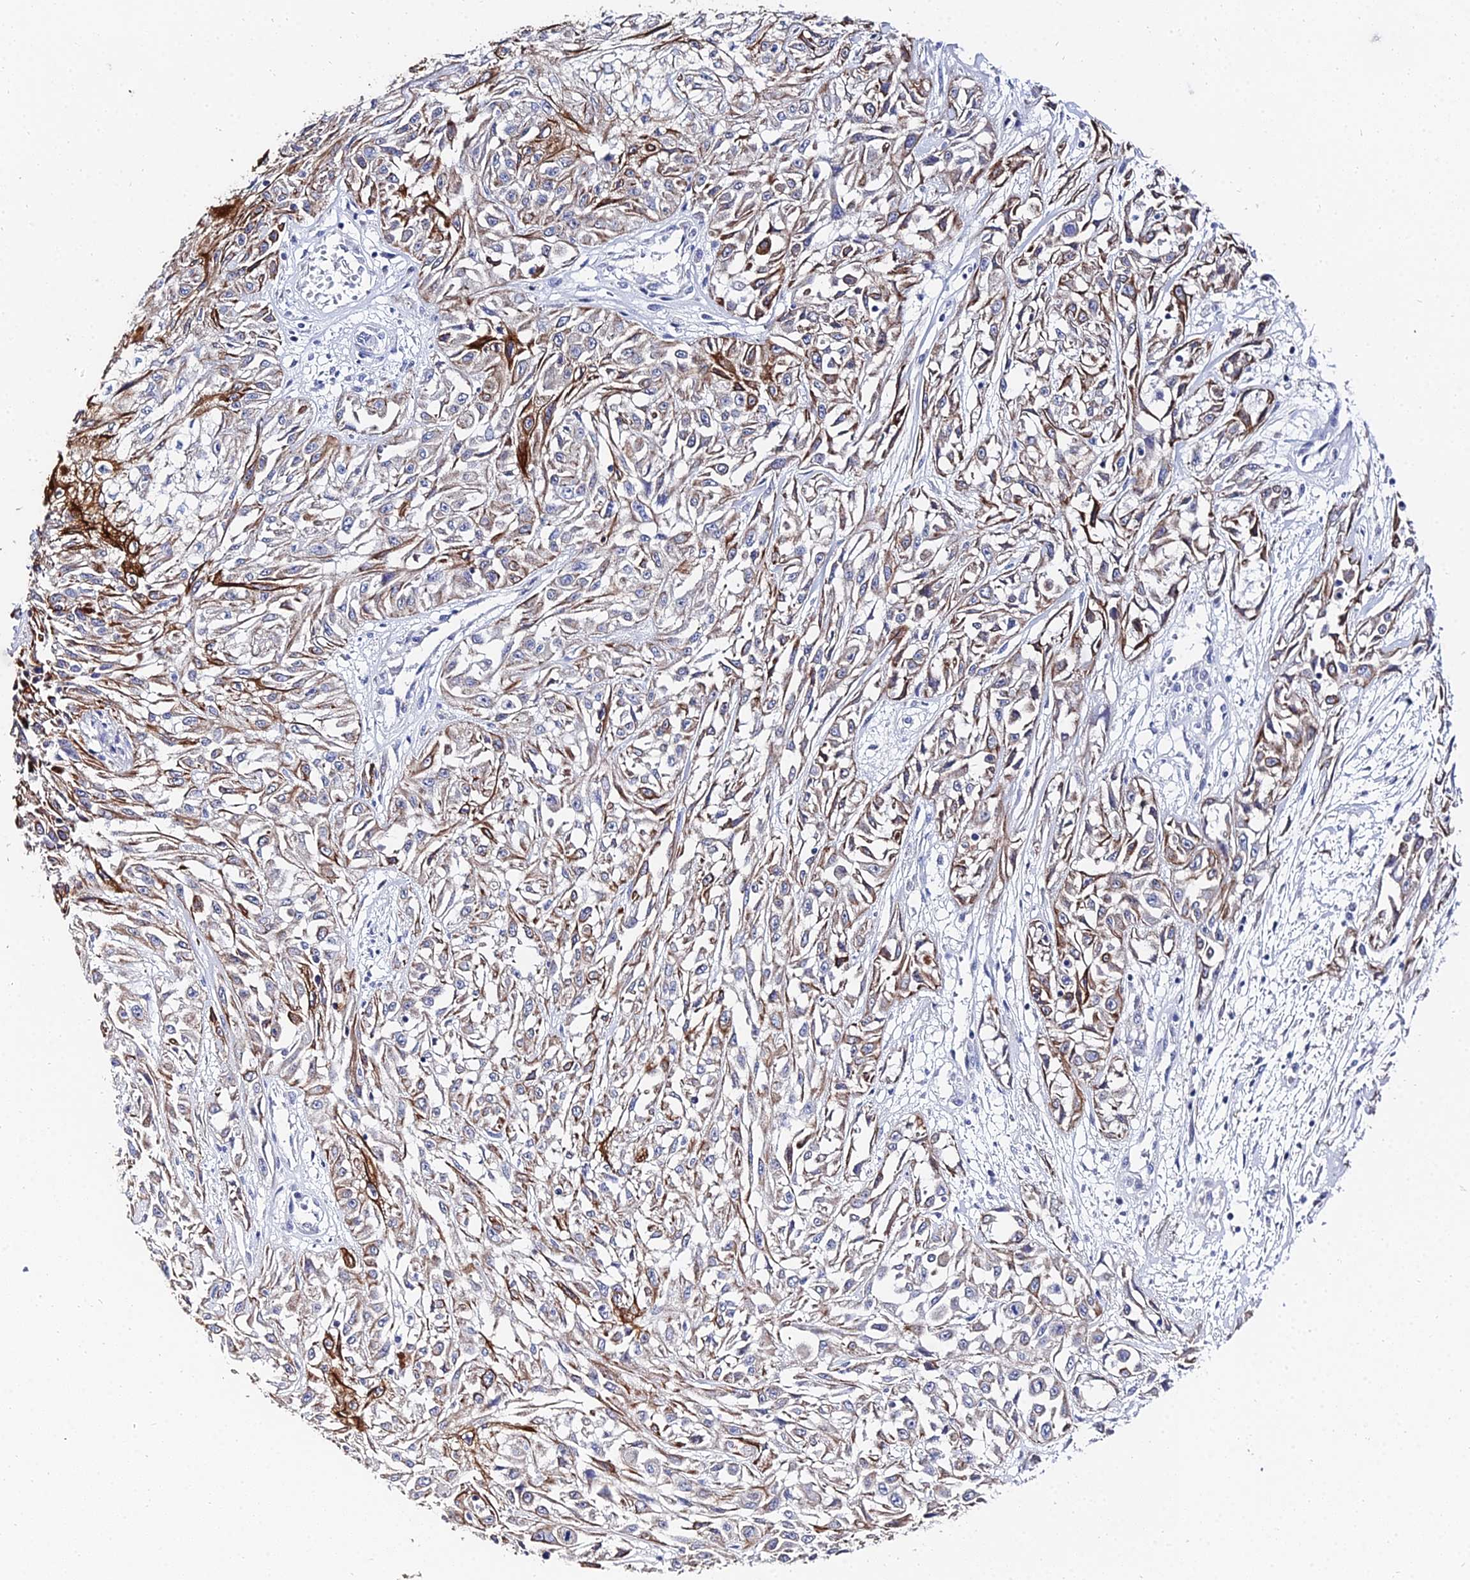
{"staining": {"intensity": "strong", "quantity": "25%-75%", "location": "cytoplasmic/membranous"}, "tissue": "skin cancer", "cell_type": "Tumor cells", "image_type": "cancer", "snomed": [{"axis": "morphology", "description": "Squamous cell carcinoma, NOS"}, {"axis": "morphology", "description": "Squamous cell carcinoma, metastatic, NOS"}, {"axis": "topography", "description": "Skin"}, {"axis": "topography", "description": "Lymph node"}], "caption": "A histopathology image of human skin metastatic squamous cell carcinoma stained for a protein exhibits strong cytoplasmic/membranous brown staining in tumor cells. The staining is performed using DAB brown chromogen to label protein expression. The nuclei are counter-stained blue using hematoxylin.", "gene": "KRT17", "patient": {"sex": "male", "age": 75}}